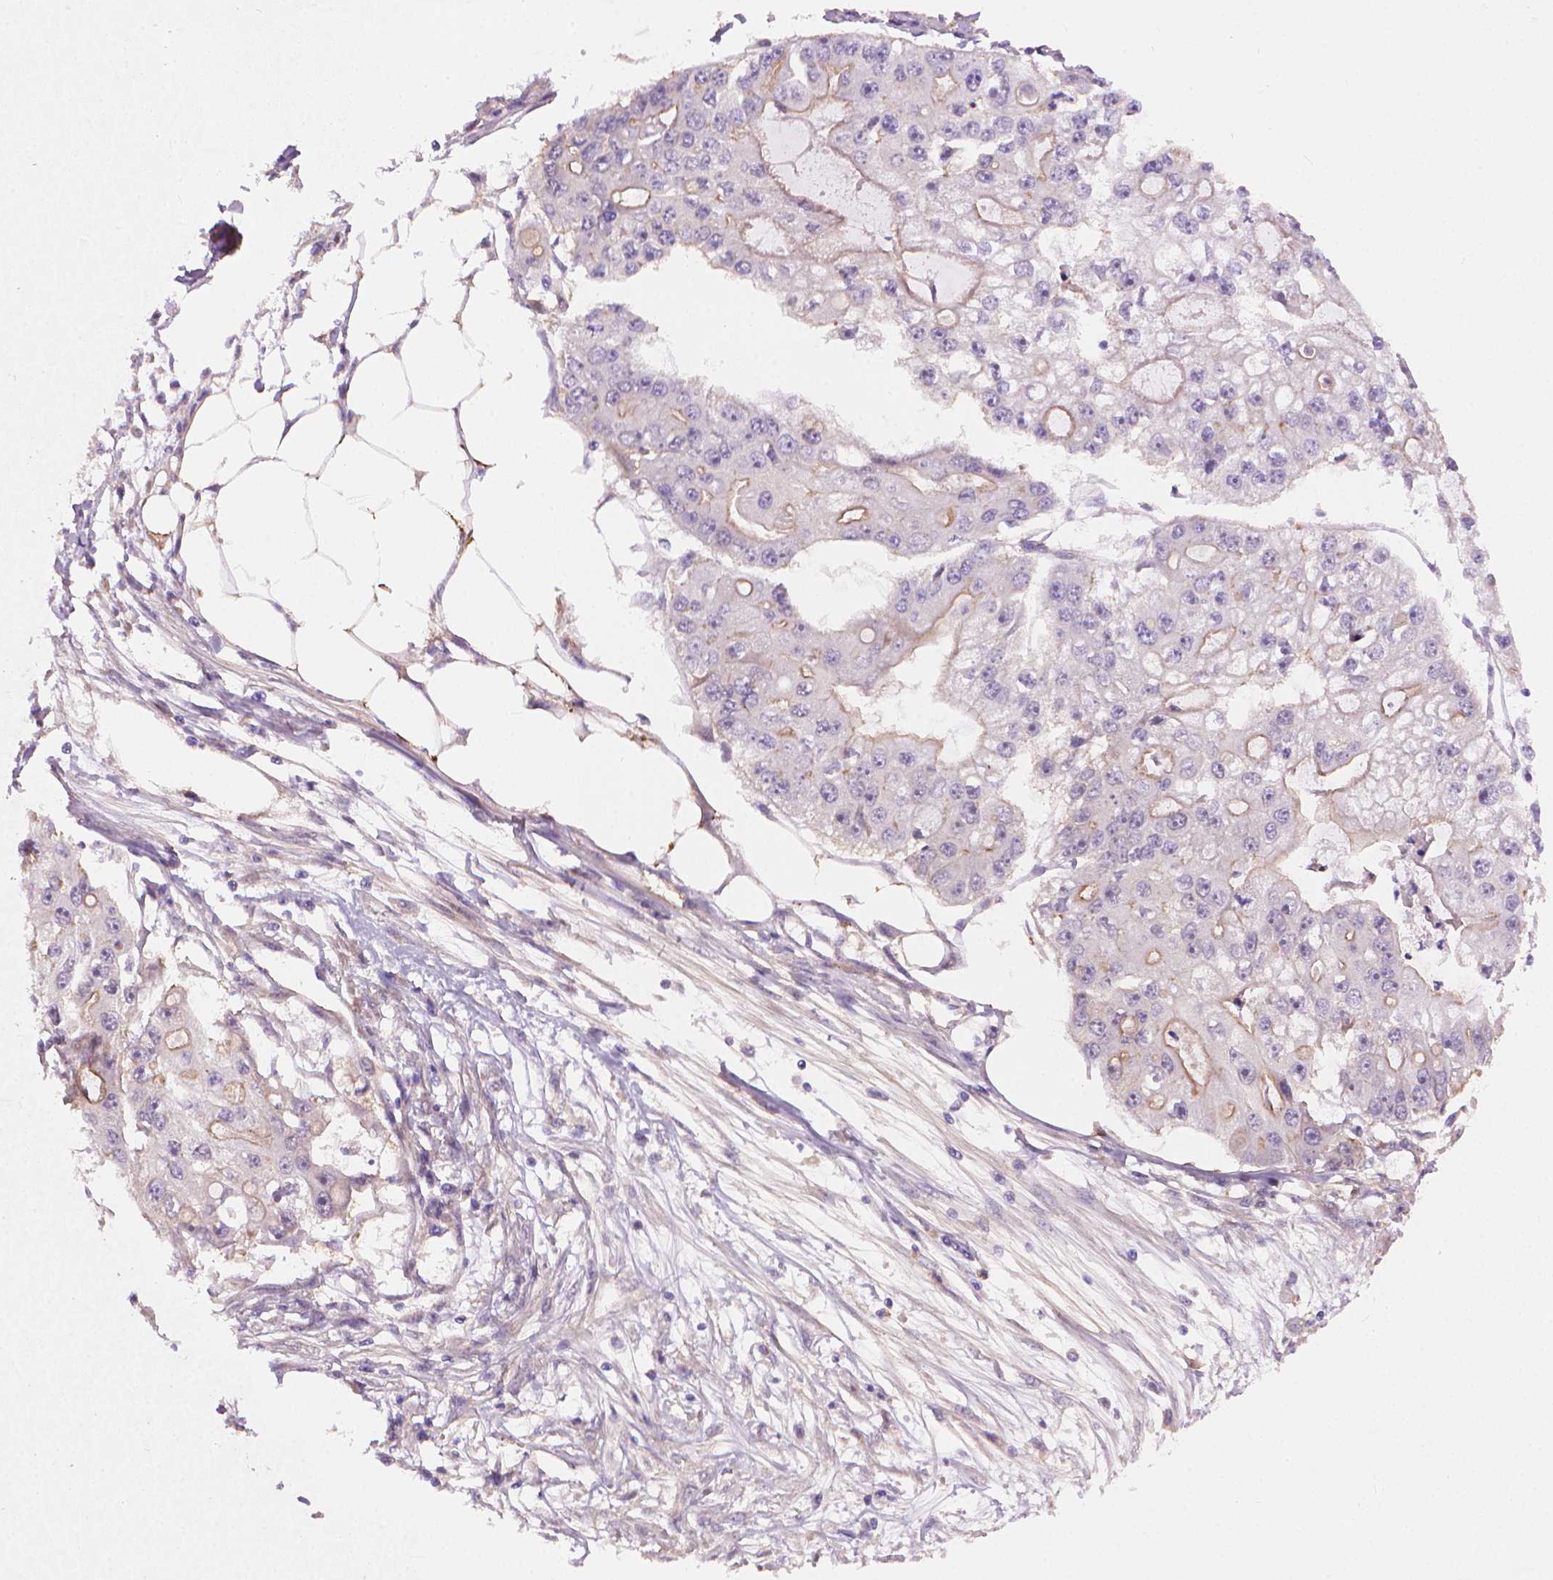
{"staining": {"intensity": "weak", "quantity": "<25%", "location": "cytoplasmic/membranous"}, "tissue": "ovarian cancer", "cell_type": "Tumor cells", "image_type": "cancer", "snomed": [{"axis": "morphology", "description": "Cystadenocarcinoma, serous, NOS"}, {"axis": "topography", "description": "Ovary"}], "caption": "IHC of ovarian serous cystadenocarcinoma reveals no expression in tumor cells. (Stains: DAB immunohistochemistry with hematoxylin counter stain, Microscopy: brightfield microscopy at high magnification).", "gene": "AMMECR1", "patient": {"sex": "female", "age": 56}}